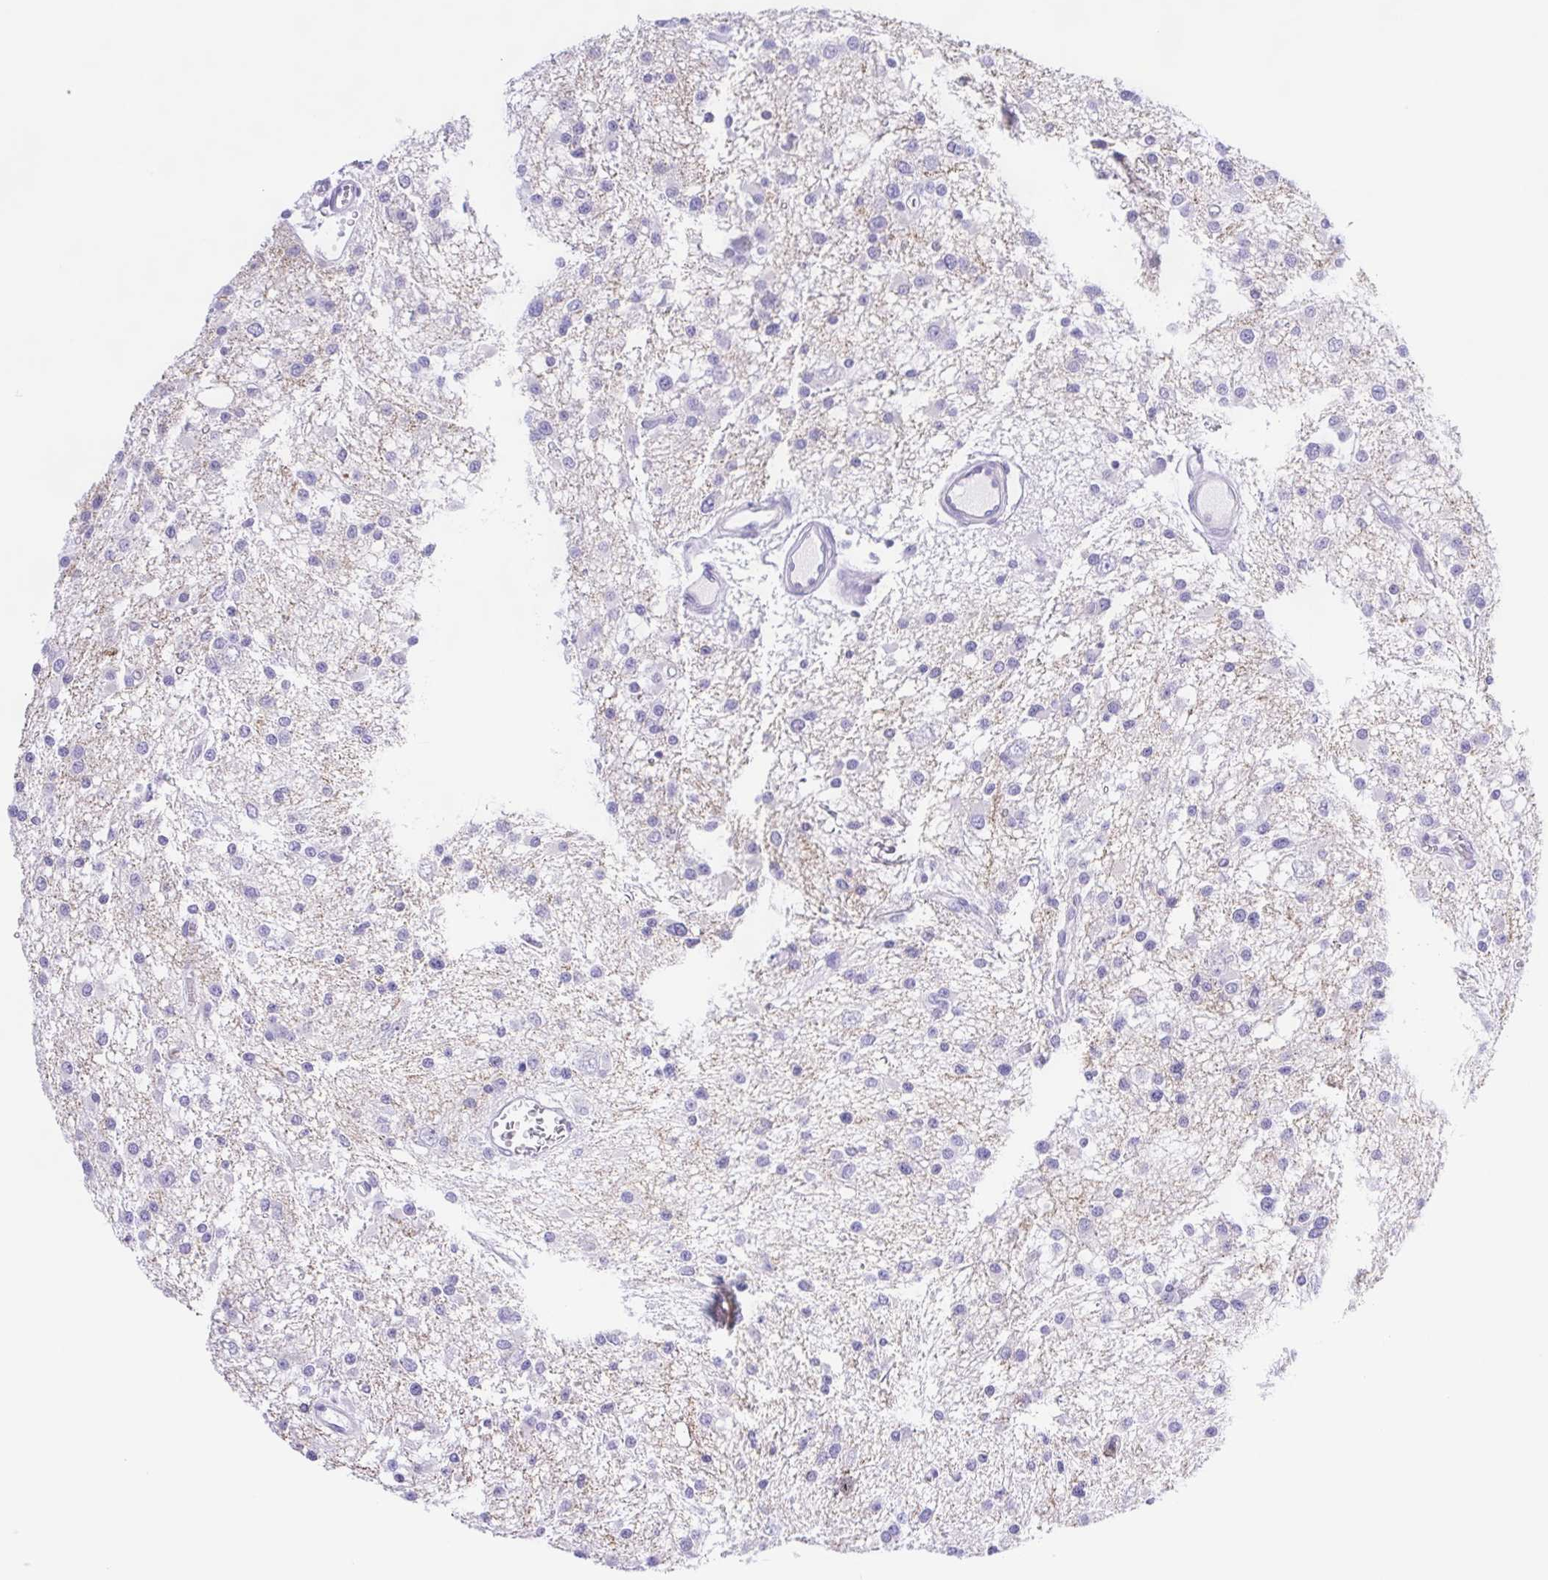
{"staining": {"intensity": "negative", "quantity": "none", "location": "none"}, "tissue": "glioma", "cell_type": "Tumor cells", "image_type": "cancer", "snomed": [{"axis": "morphology", "description": "Glioma, malignant, High grade"}, {"axis": "topography", "description": "Brain"}], "caption": "Glioma was stained to show a protein in brown. There is no significant staining in tumor cells.", "gene": "SYNPR", "patient": {"sex": "male", "age": 54}}